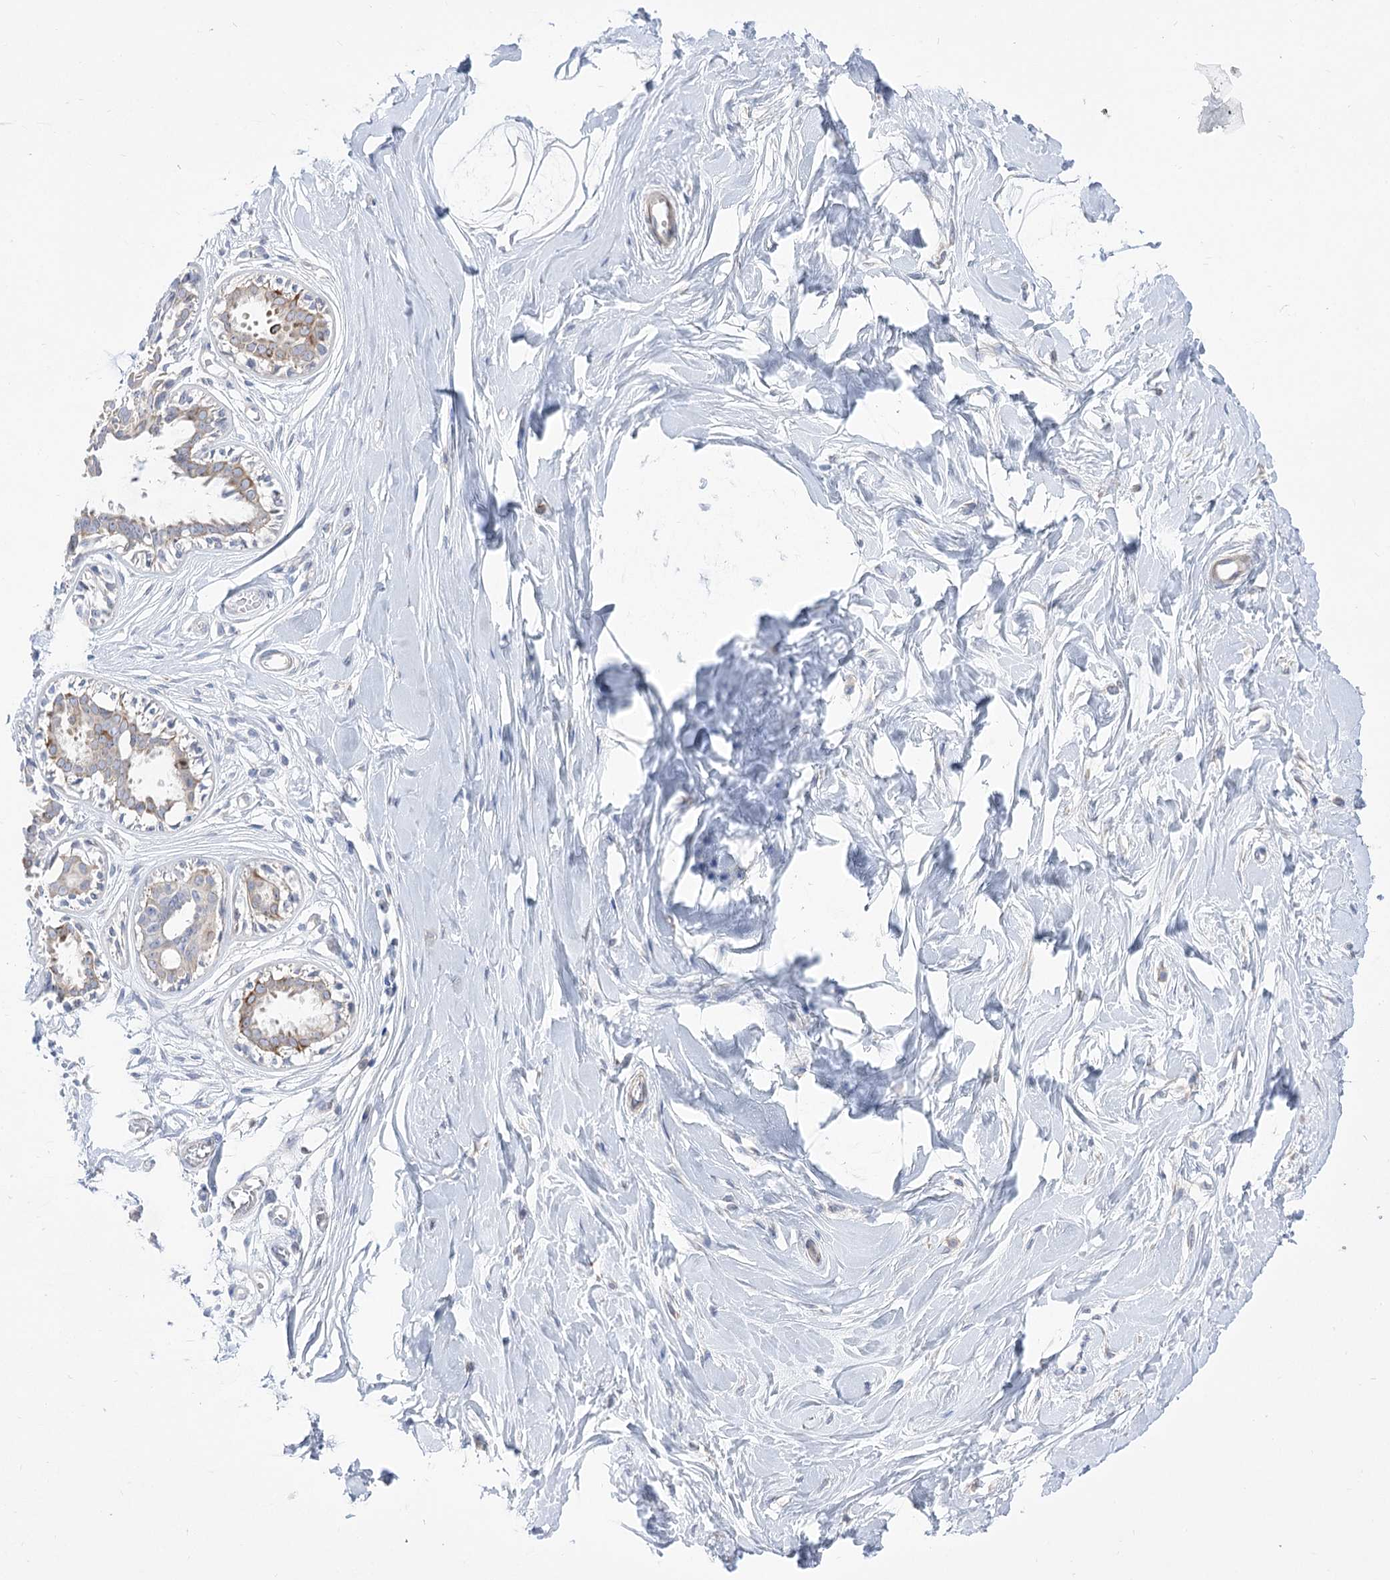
{"staining": {"intensity": "negative", "quantity": "none", "location": "none"}, "tissue": "breast", "cell_type": "Adipocytes", "image_type": "normal", "snomed": [{"axis": "morphology", "description": "Normal tissue, NOS"}, {"axis": "topography", "description": "Breast"}], "caption": "Normal breast was stained to show a protein in brown. There is no significant expression in adipocytes.", "gene": "HELT", "patient": {"sex": "female", "age": 45}}